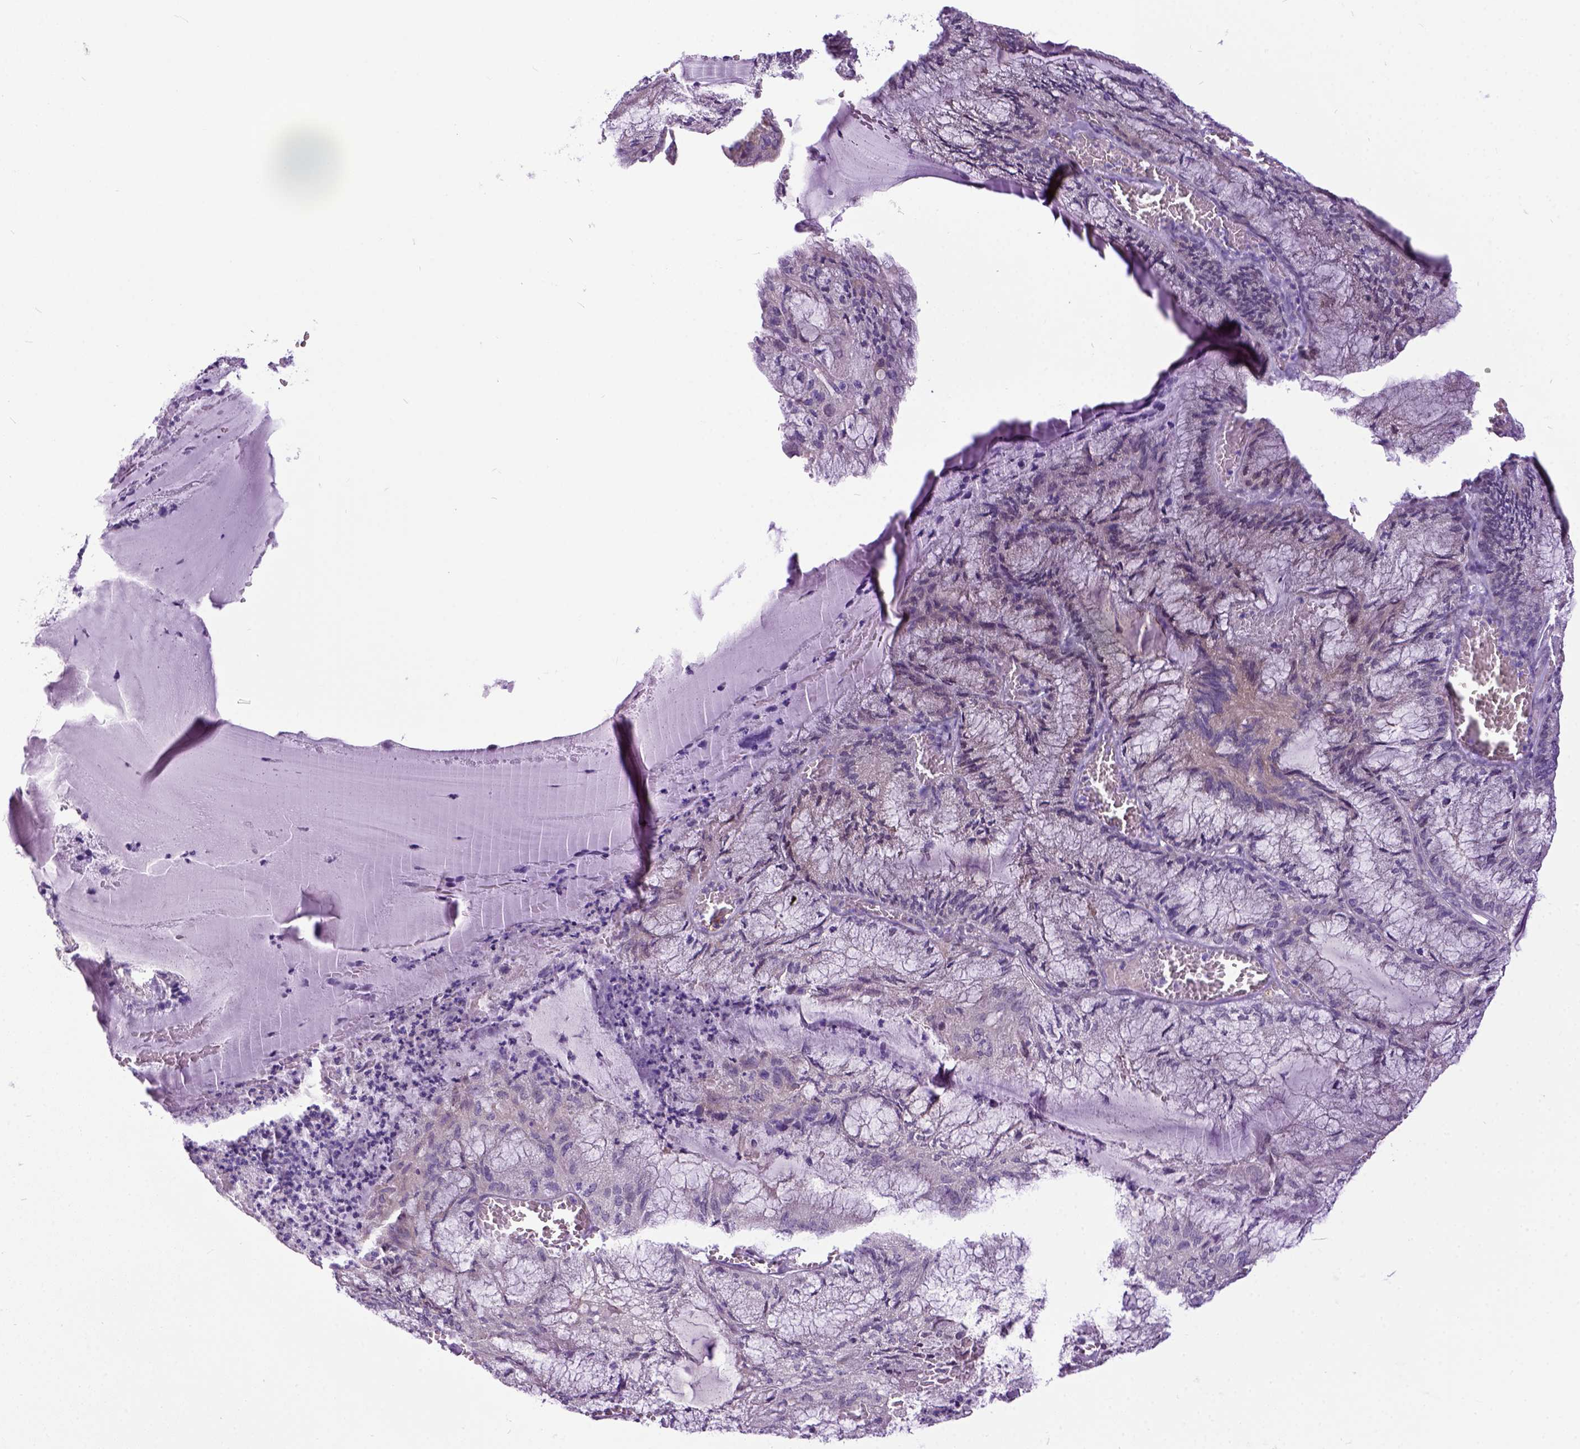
{"staining": {"intensity": "negative", "quantity": "none", "location": "none"}, "tissue": "endometrial cancer", "cell_type": "Tumor cells", "image_type": "cancer", "snomed": [{"axis": "morphology", "description": "Carcinoma, NOS"}, {"axis": "topography", "description": "Endometrium"}], "caption": "This image is of carcinoma (endometrial) stained with immunohistochemistry (IHC) to label a protein in brown with the nuclei are counter-stained blue. There is no staining in tumor cells.", "gene": "NEK5", "patient": {"sex": "female", "age": 62}}